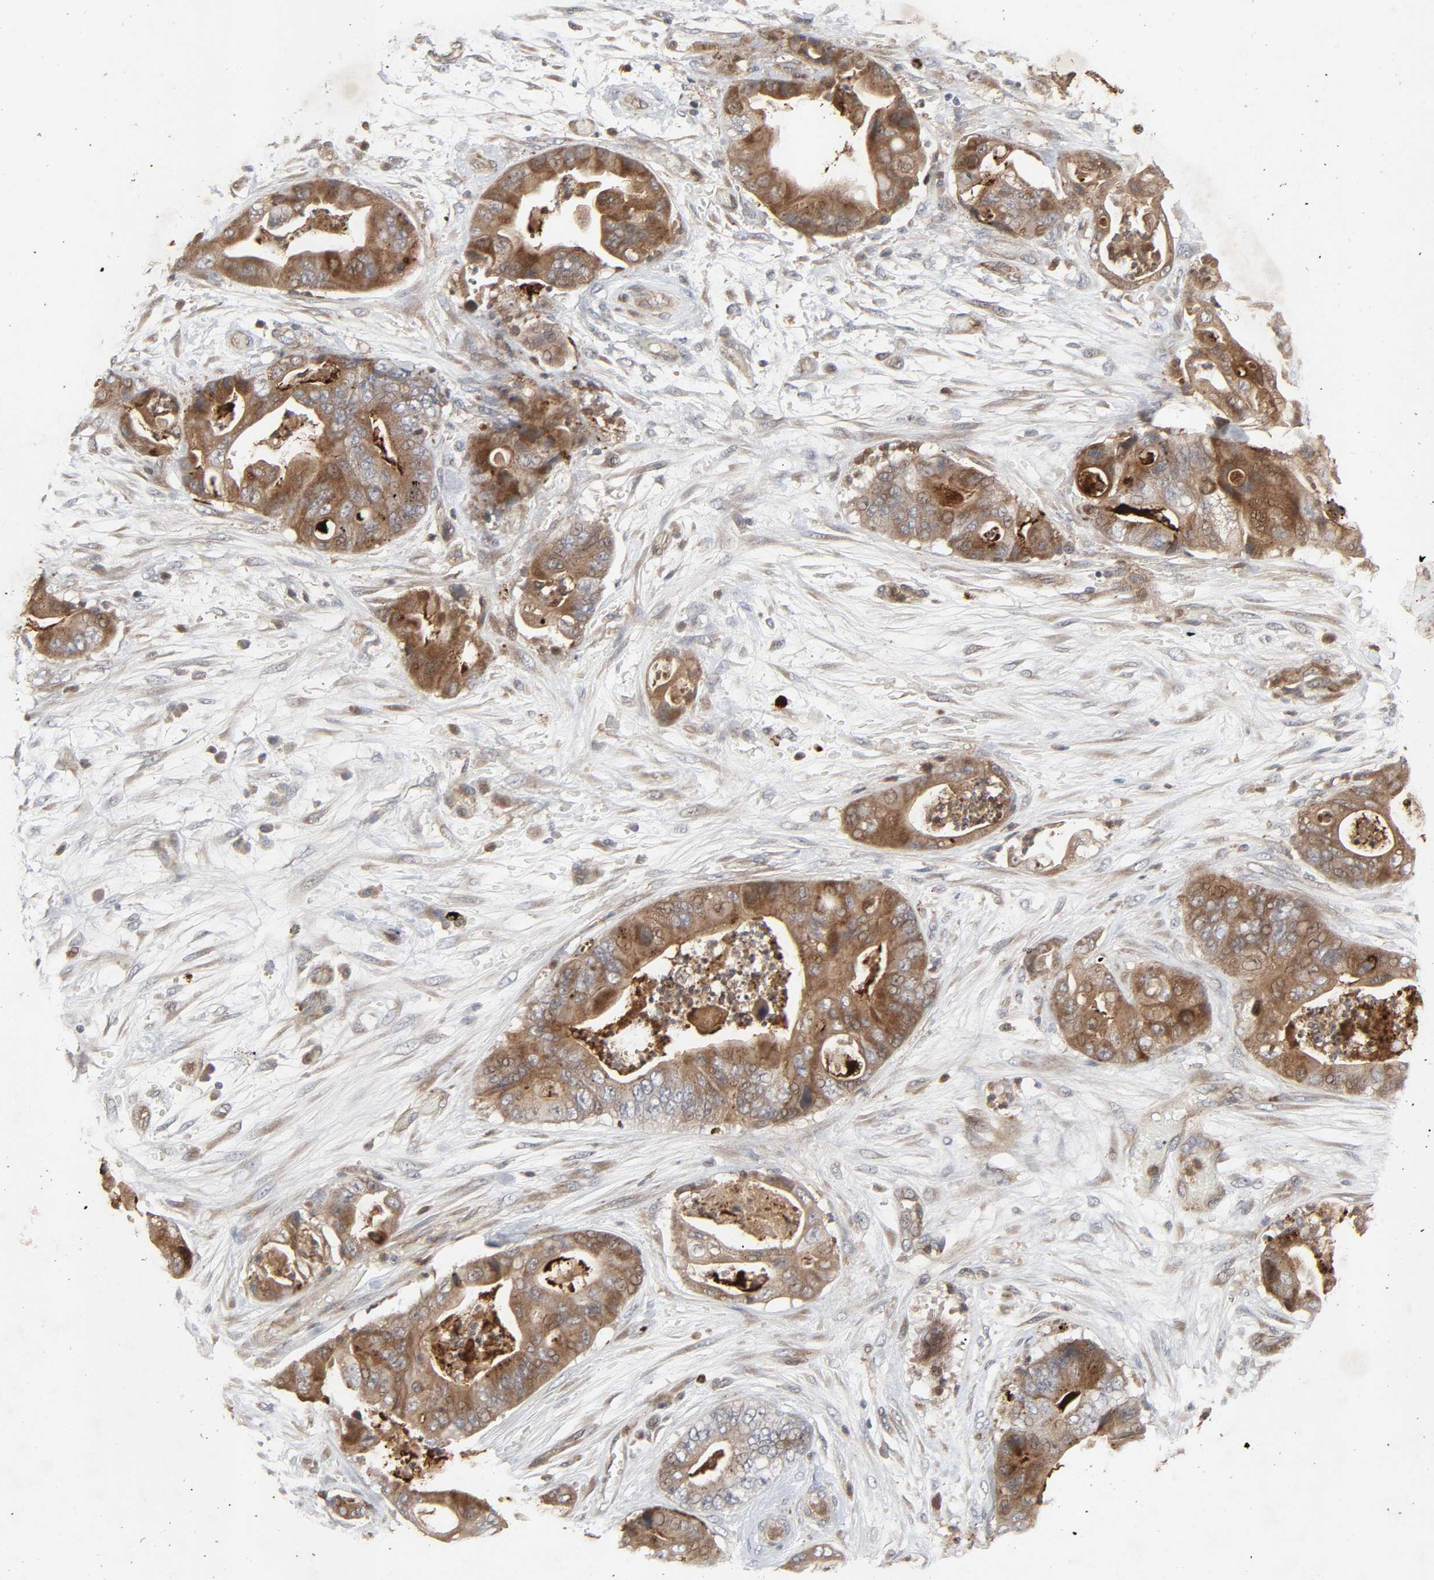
{"staining": {"intensity": "moderate", "quantity": ">75%", "location": "cytoplasmic/membranous"}, "tissue": "stomach cancer", "cell_type": "Tumor cells", "image_type": "cancer", "snomed": [{"axis": "morphology", "description": "Adenocarcinoma, NOS"}, {"axis": "topography", "description": "Stomach"}], "caption": "IHC image of neoplastic tissue: adenocarcinoma (stomach) stained using immunohistochemistry (IHC) exhibits medium levels of moderate protein expression localized specifically in the cytoplasmic/membranous of tumor cells, appearing as a cytoplasmic/membranous brown color.", "gene": "ADCY4", "patient": {"sex": "female", "age": 73}}